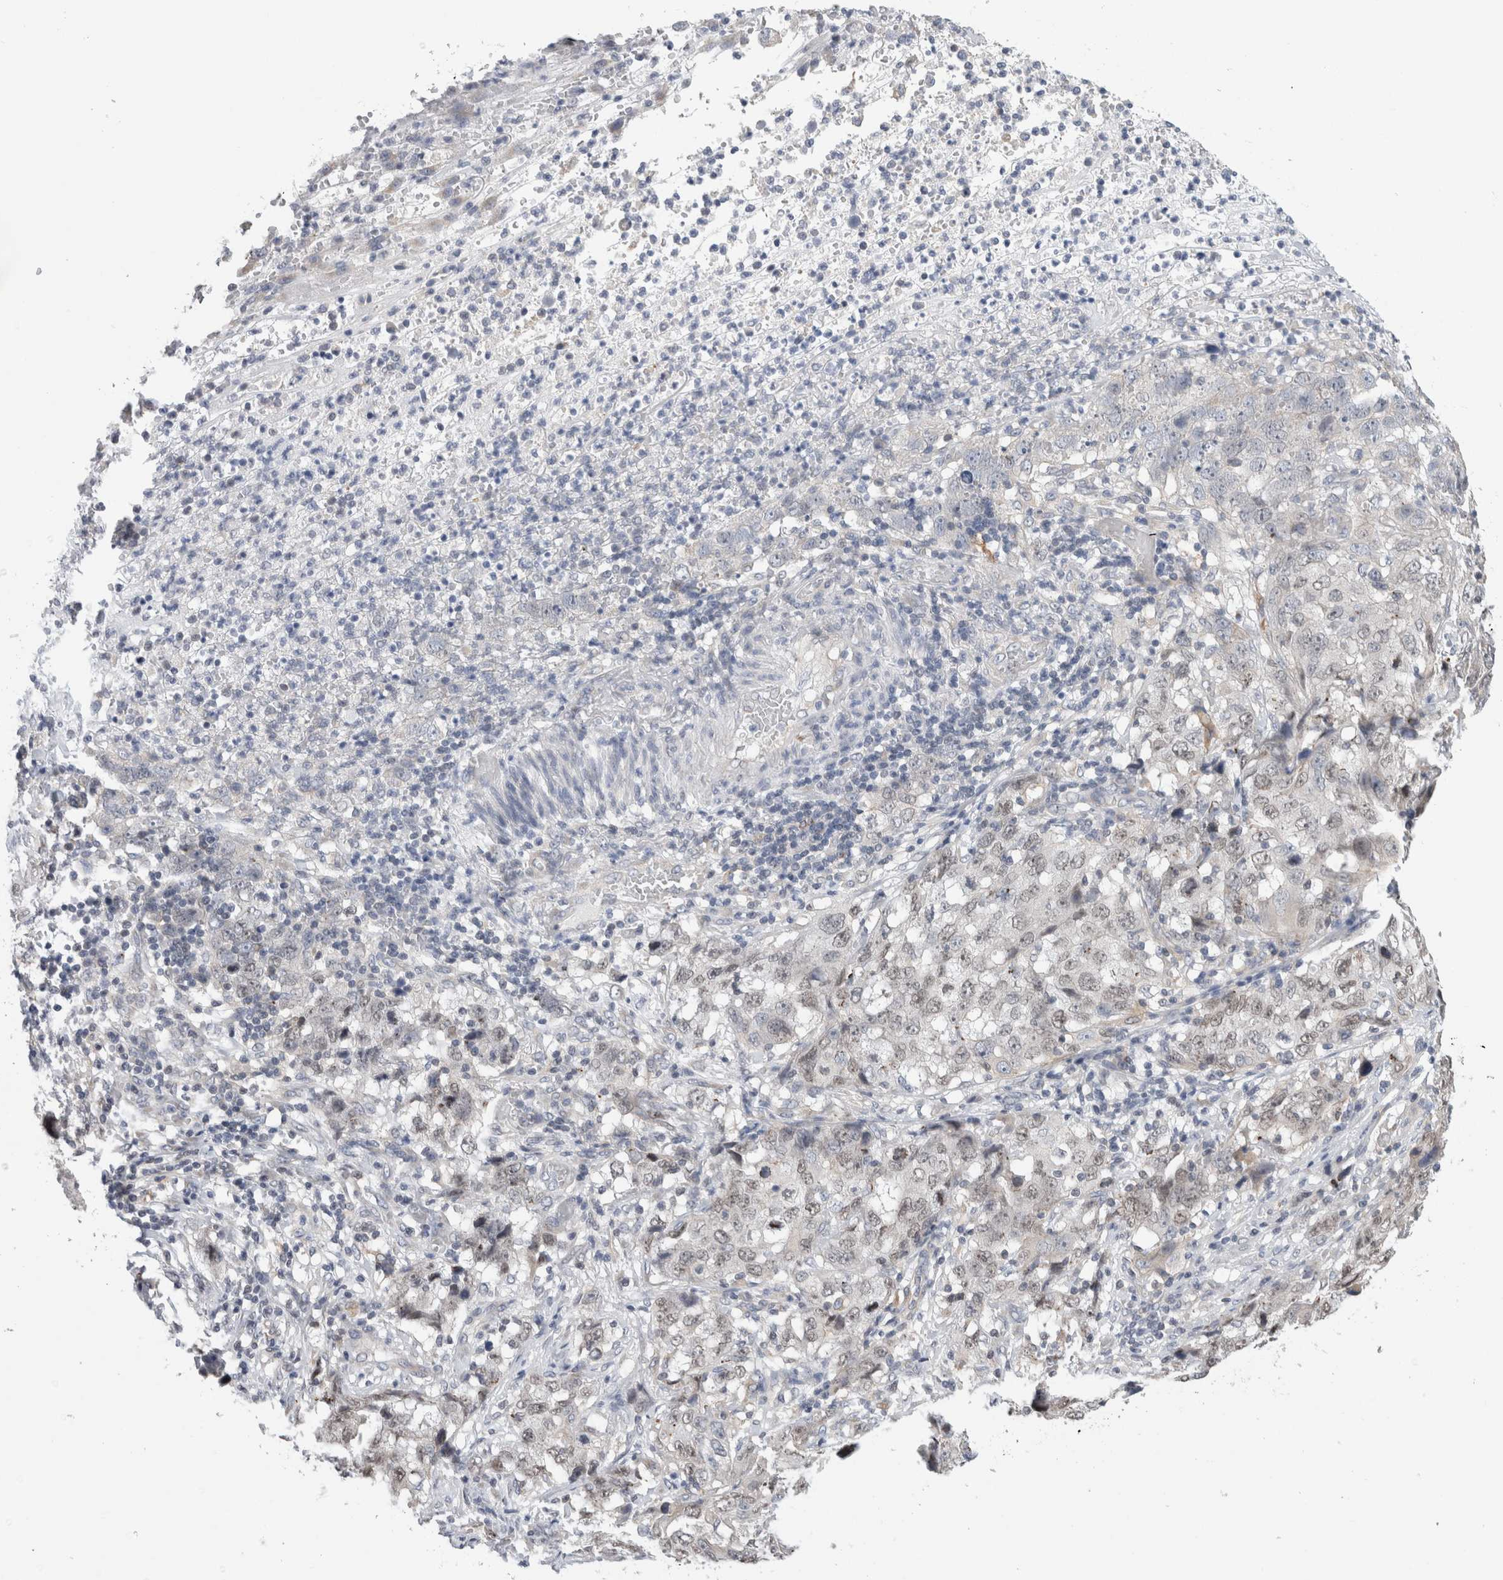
{"staining": {"intensity": "weak", "quantity": "<25%", "location": "nuclear"}, "tissue": "stomach cancer", "cell_type": "Tumor cells", "image_type": "cancer", "snomed": [{"axis": "morphology", "description": "Adenocarcinoma, NOS"}, {"axis": "topography", "description": "Stomach"}], "caption": "Immunohistochemistry (IHC) micrograph of neoplastic tissue: stomach cancer (adenocarcinoma) stained with DAB demonstrates no significant protein expression in tumor cells.", "gene": "SYTL5", "patient": {"sex": "male", "age": 48}}